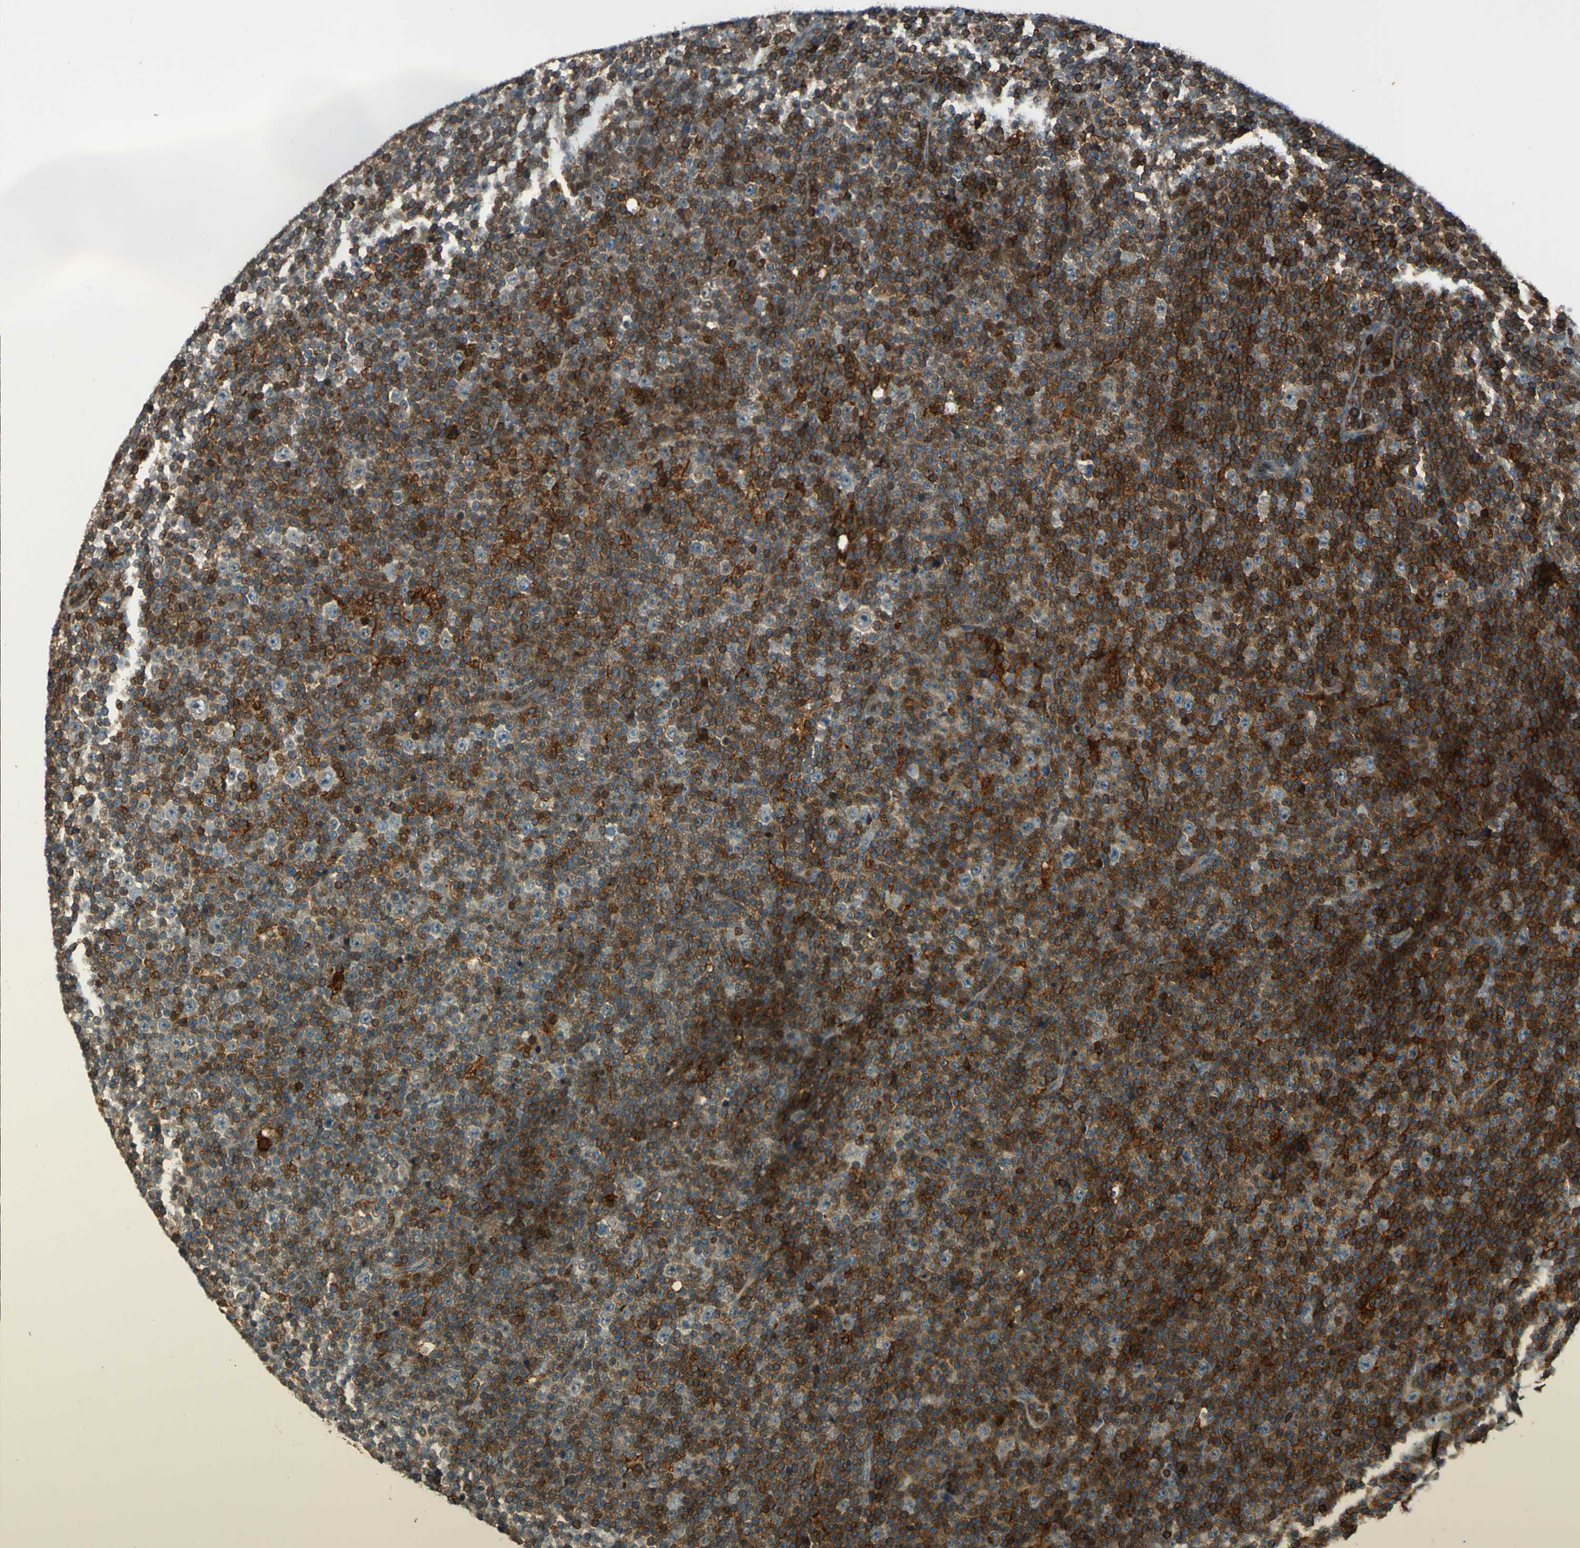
{"staining": {"intensity": "strong", "quantity": "25%-75%", "location": "cytoplasmic/membranous"}, "tissue": "lymphoma", "cell_type": "Tumor cells", "image_type": "cancer", "snomed": [{"axis": "morphology", "description": "Malignant lymphoma, non-Hodgkin's type, Low grade"}, {"axis": "topography", "description": "Lymph node"}], "caption": "Protein staining by immunohistochemistry (IHC) exhibits strong cytoplasmic/membranous expression in about 25%-75% of tumor cells in malignant lymphoma, non-Hodgkin's type (low-grade).", "gene": "PCDHB5", "patient": {"sex": "female", "age": 67}}